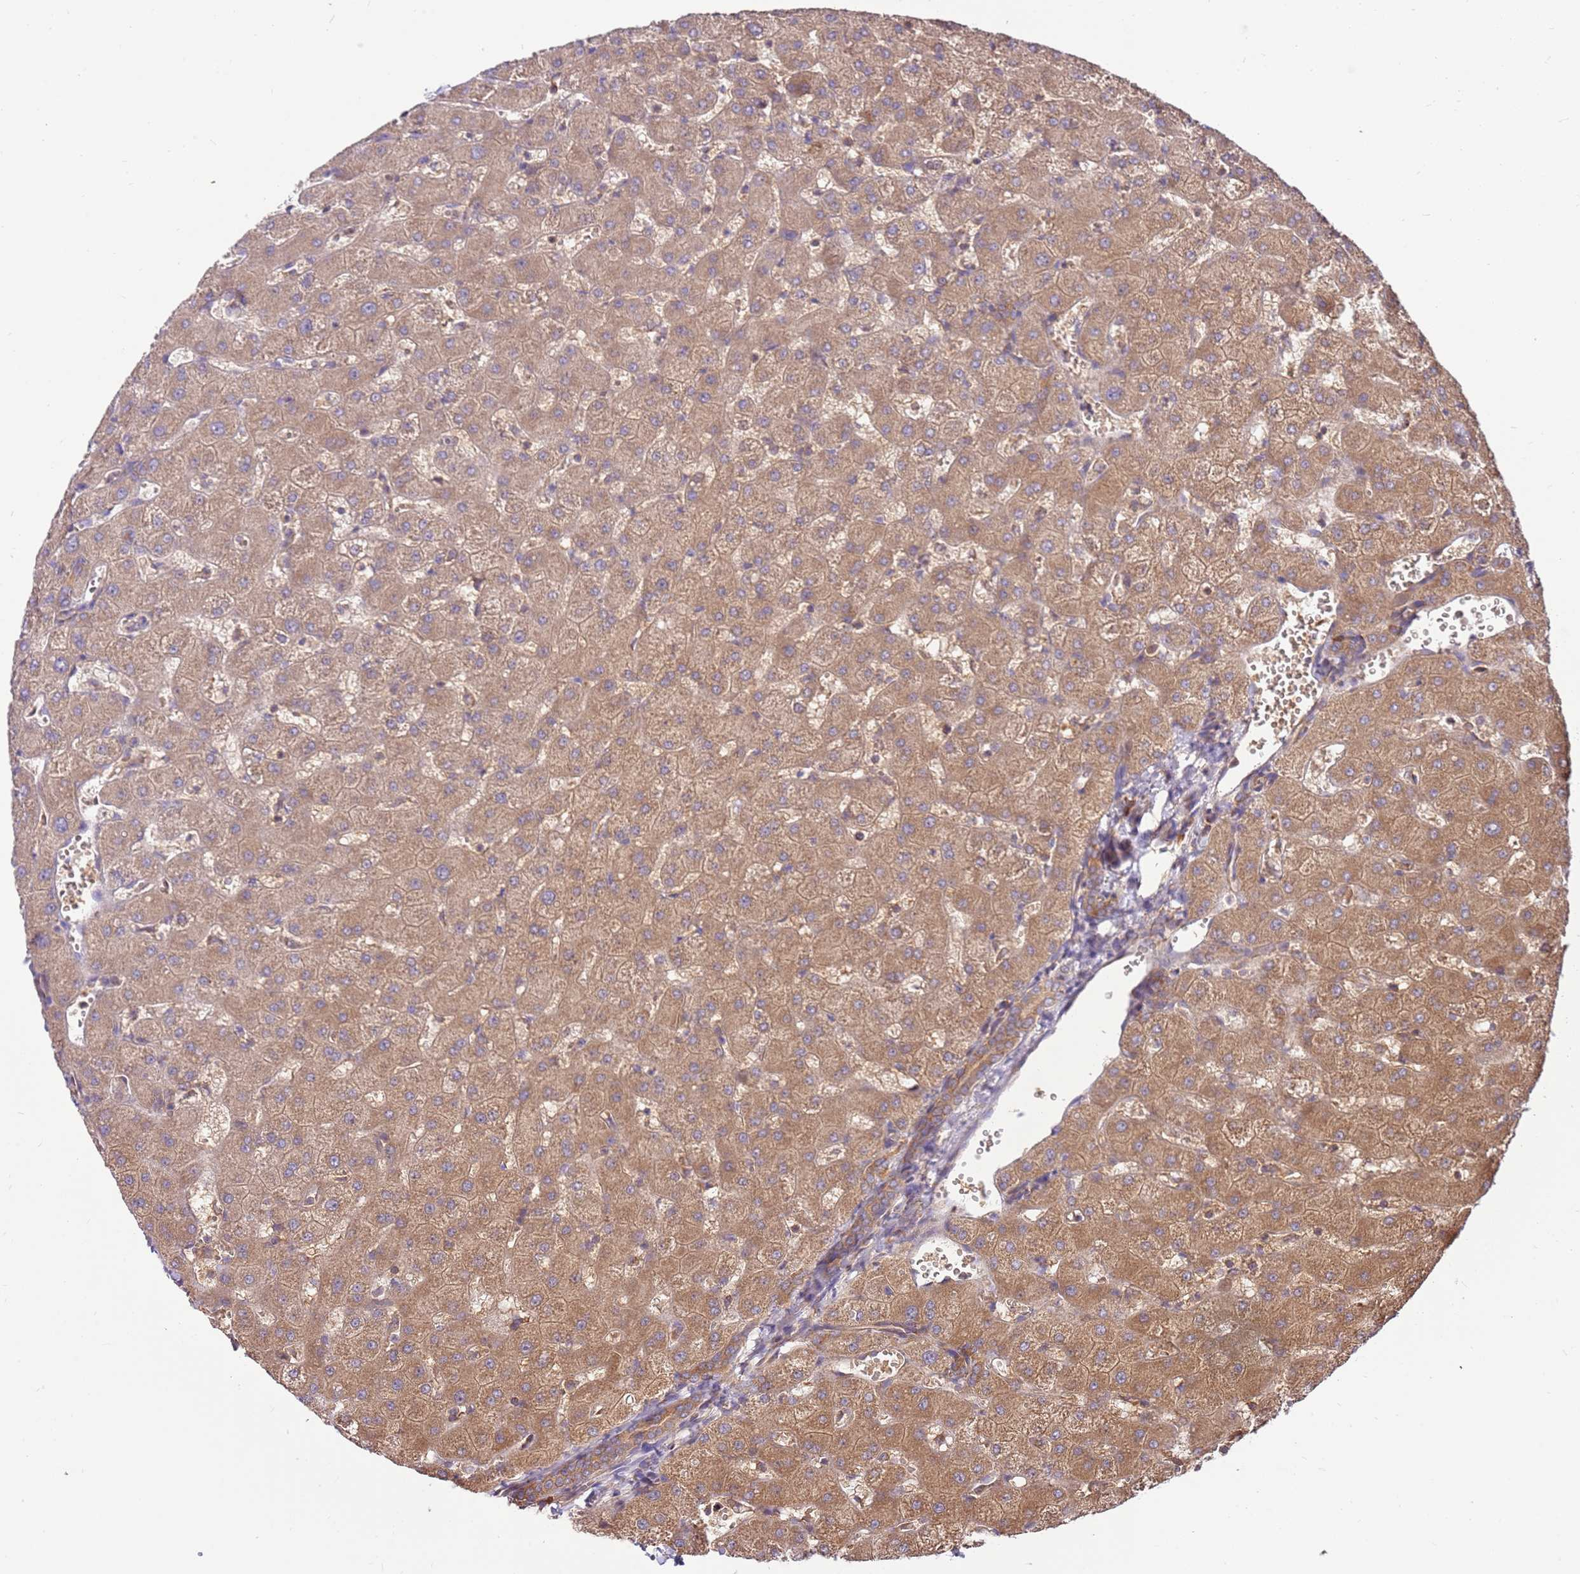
{"staining": {"intensity": "moderate", "quantity": ">75%", "location": "cytoplasmic/membranous"}, "tissue": "liver", "cell_type": "Cholangiocytes", "image_type": "normal", "snomed": [{"axis": "morphology", "description": "Normal tissue, NOS"}, {"axis": "topography", "description": "Liver"}], "caption": "This image reveals immunohistochemistry (IHC) staining of benign human liver, with medium moderate cytoplasmic/membranous expression in about >75% of cholangiocytes.", "gene": "SLC44A5", "patient": {"sex": "female", "age": 63}}